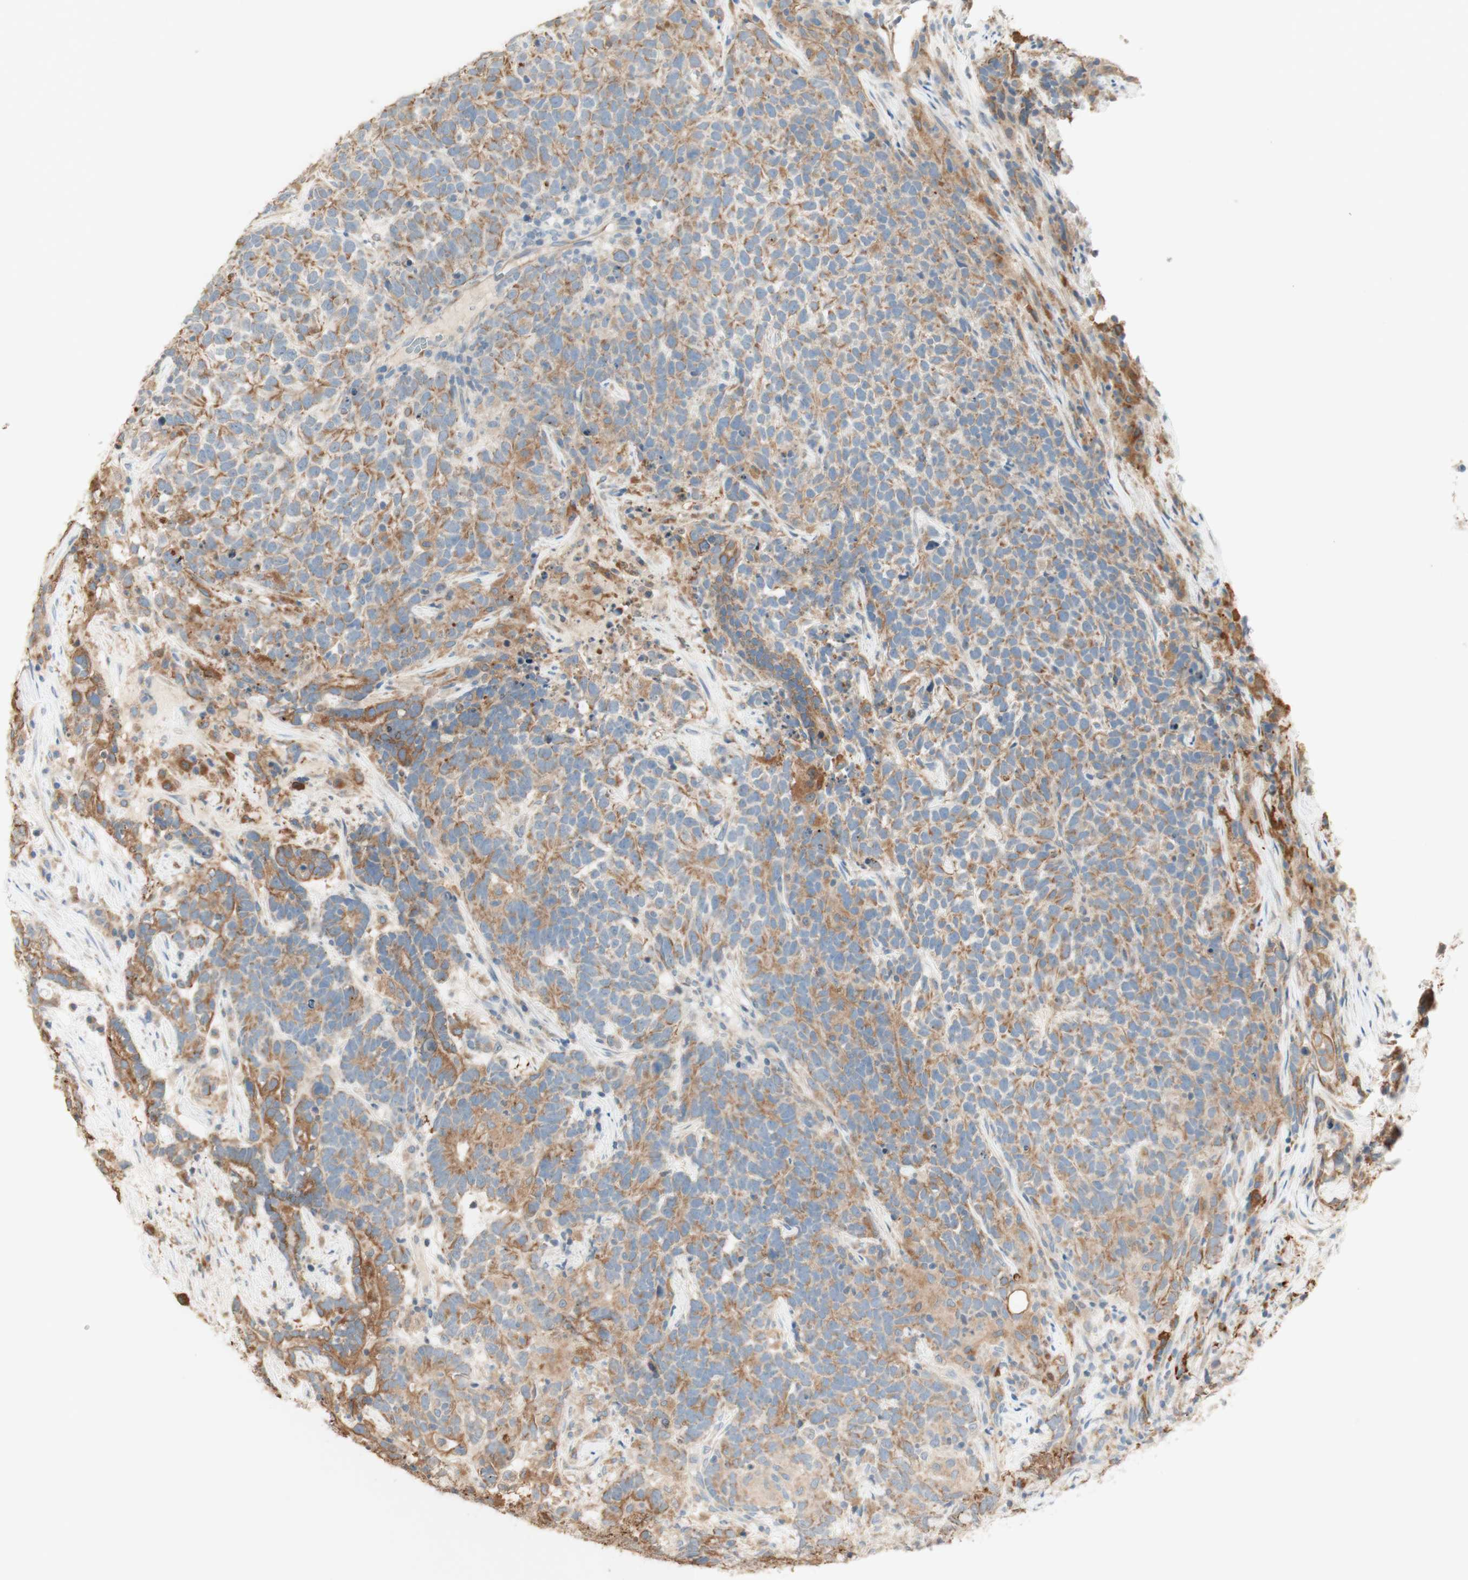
{"staining": {"intensity": "moderate", "quantity": ">75%", "location": "cytoplasmic/membranous"}, "tissue": "testis cancer", "cell_type": "Tumor cells", "image_type": "cancer", "snomed": [{"axis": "morphology", "description": "Carcinoma, Embryonal, NOS"}, {"axis": "topography", "description": "Testis"}], "caption": "Brown immunohistochemical staining in testis cancer (embryonal carcinoma) demonstrates moderate cytoplasmic/membranous staining in approximately >75% of tumor cells.", "gene": "CLCN2", "patient": {"sex": "male", "age": 26}}